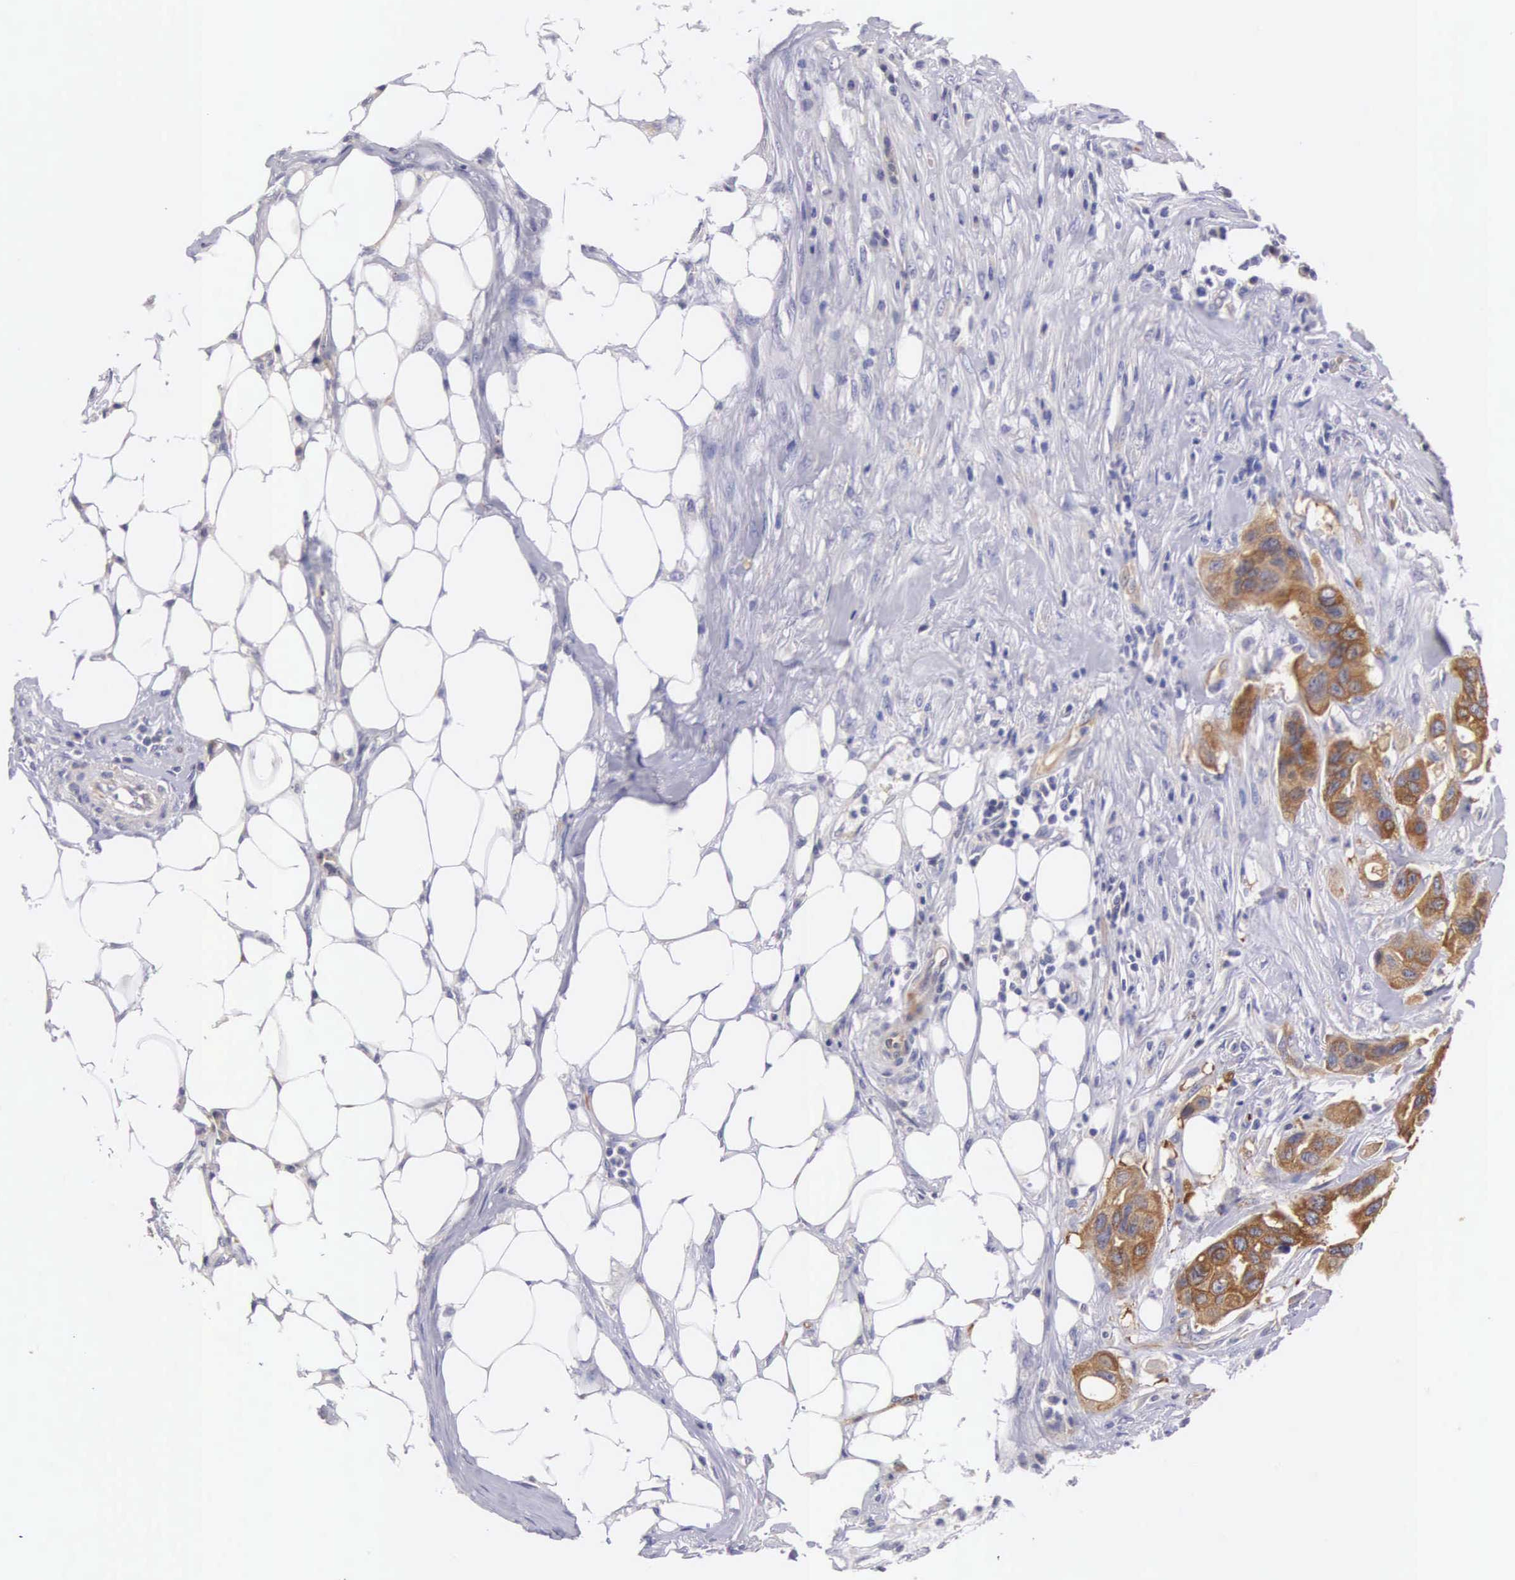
{"staining": {"intensity": "moderate", "quantity": ">75%", "location": "cytoplasmic/membranous"}, "tissue": "colorectal cancer", "cell_type": "Tumor cells", "image_type": "cancer", "snomed": [{"axis": "morphology", "description": "Adenocarcinoma, NOS"}, {"axis": "topography", "description": "Colon"}], "caption": "Moderate cytoplasmic/membranous expression is appreciated in about >75% of tumor cells in colorectal cancer (adenocarcinoma). The staining is performed using DAB (3,3'-diaminobenzidine) brown chromogen to label protein expression. The nuclei are counter-stained blue using hematoxylin.", "gene": "OSBPL3", "patient": {"sex": "female", "age": 70}}